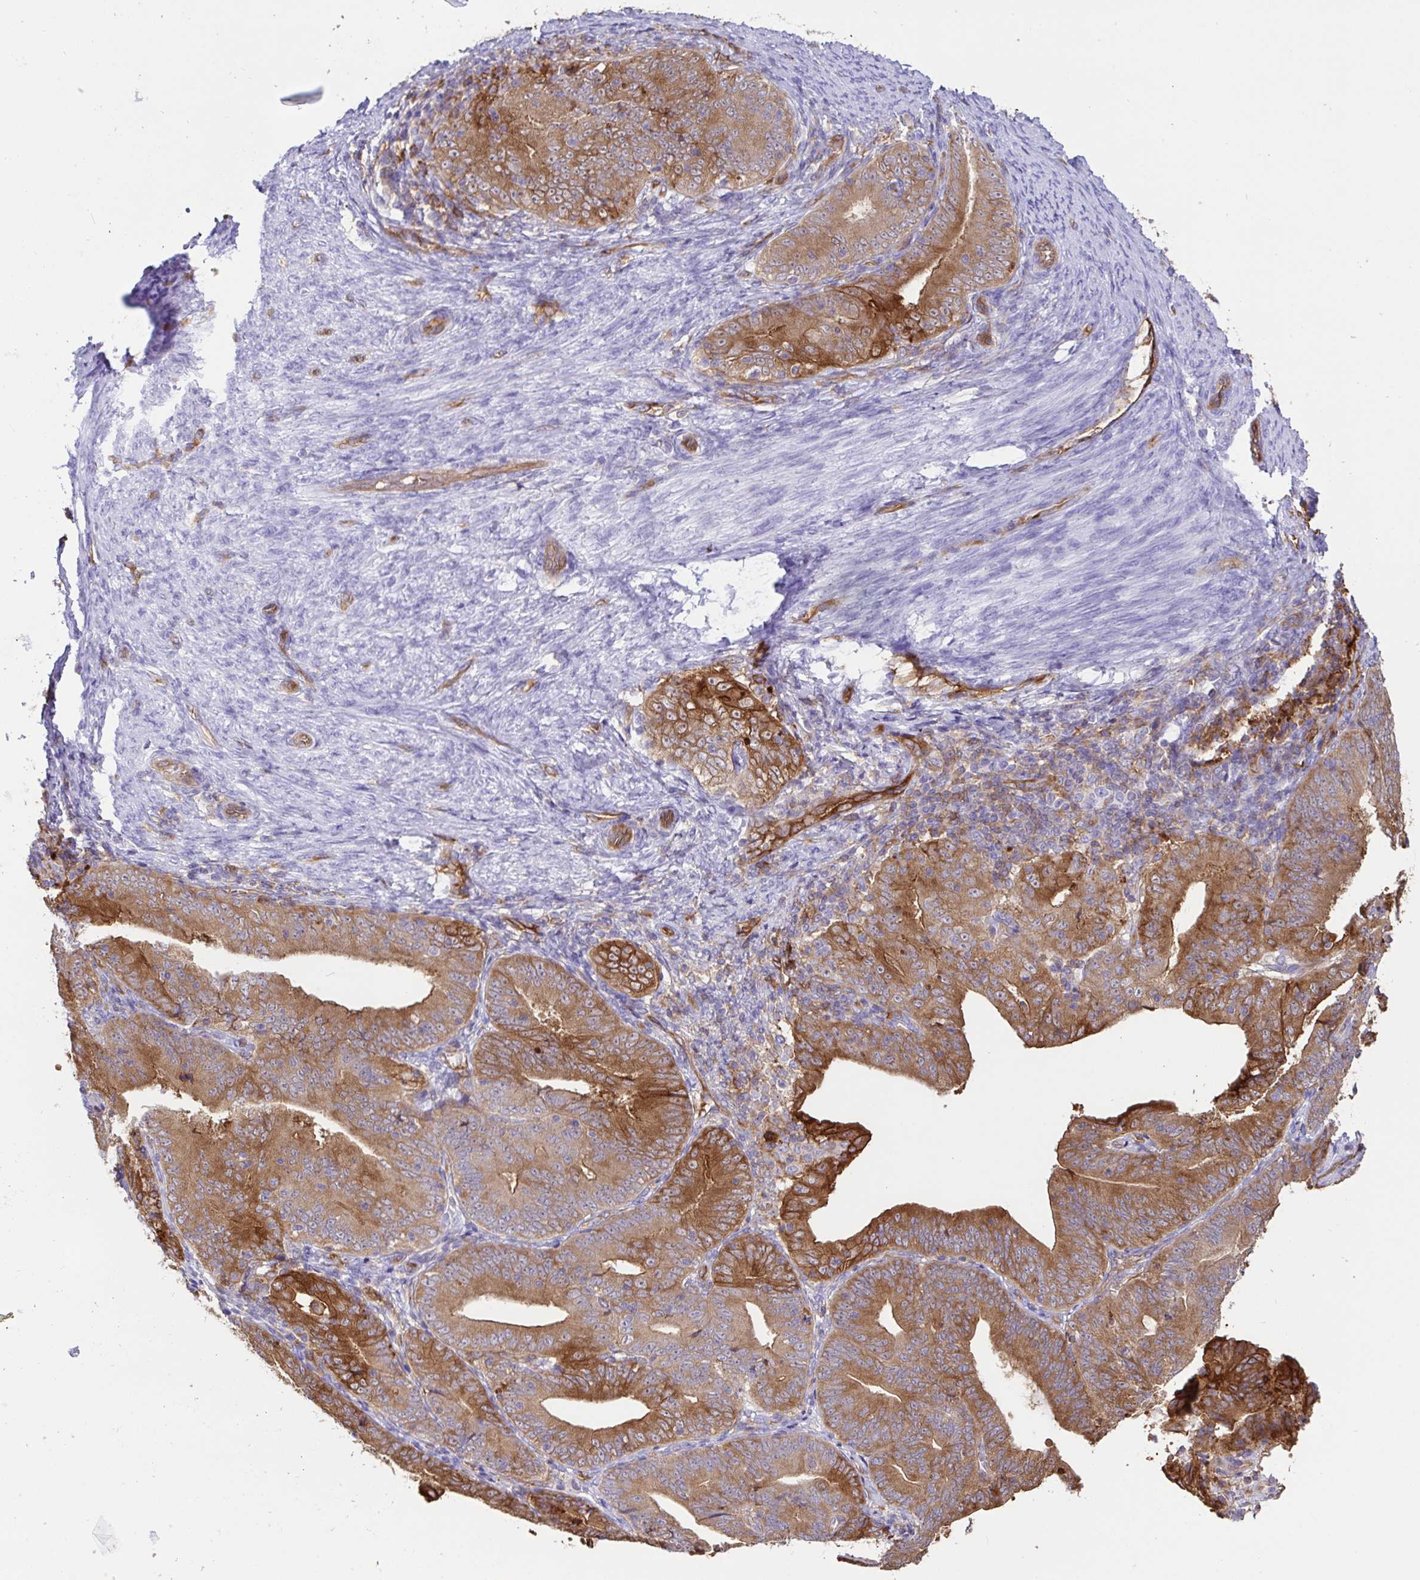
{"staining": {"intensity": "moderate", "quantity": ">75%", "location": "cytoplasmic/membranous"}, "tissue": "endometrial cancer", "cell_type": "Tumor cells", "image_type": "cancer", "snomed": [{"axis": "morphology", "description": "Adenocarcinoma, NOS"}, {"axis": "topography", "description": "Endometrium"}], "caption": "Immunohistochemistry (DAB) staining of human endometrial cancer (adenocarcinoma) exhibits moderate cytoplasmic/membranous protein positivity in about >75% of tumor cells.", "gene": "ANXA2", "patient": {"sex": "female", "age": 70}}